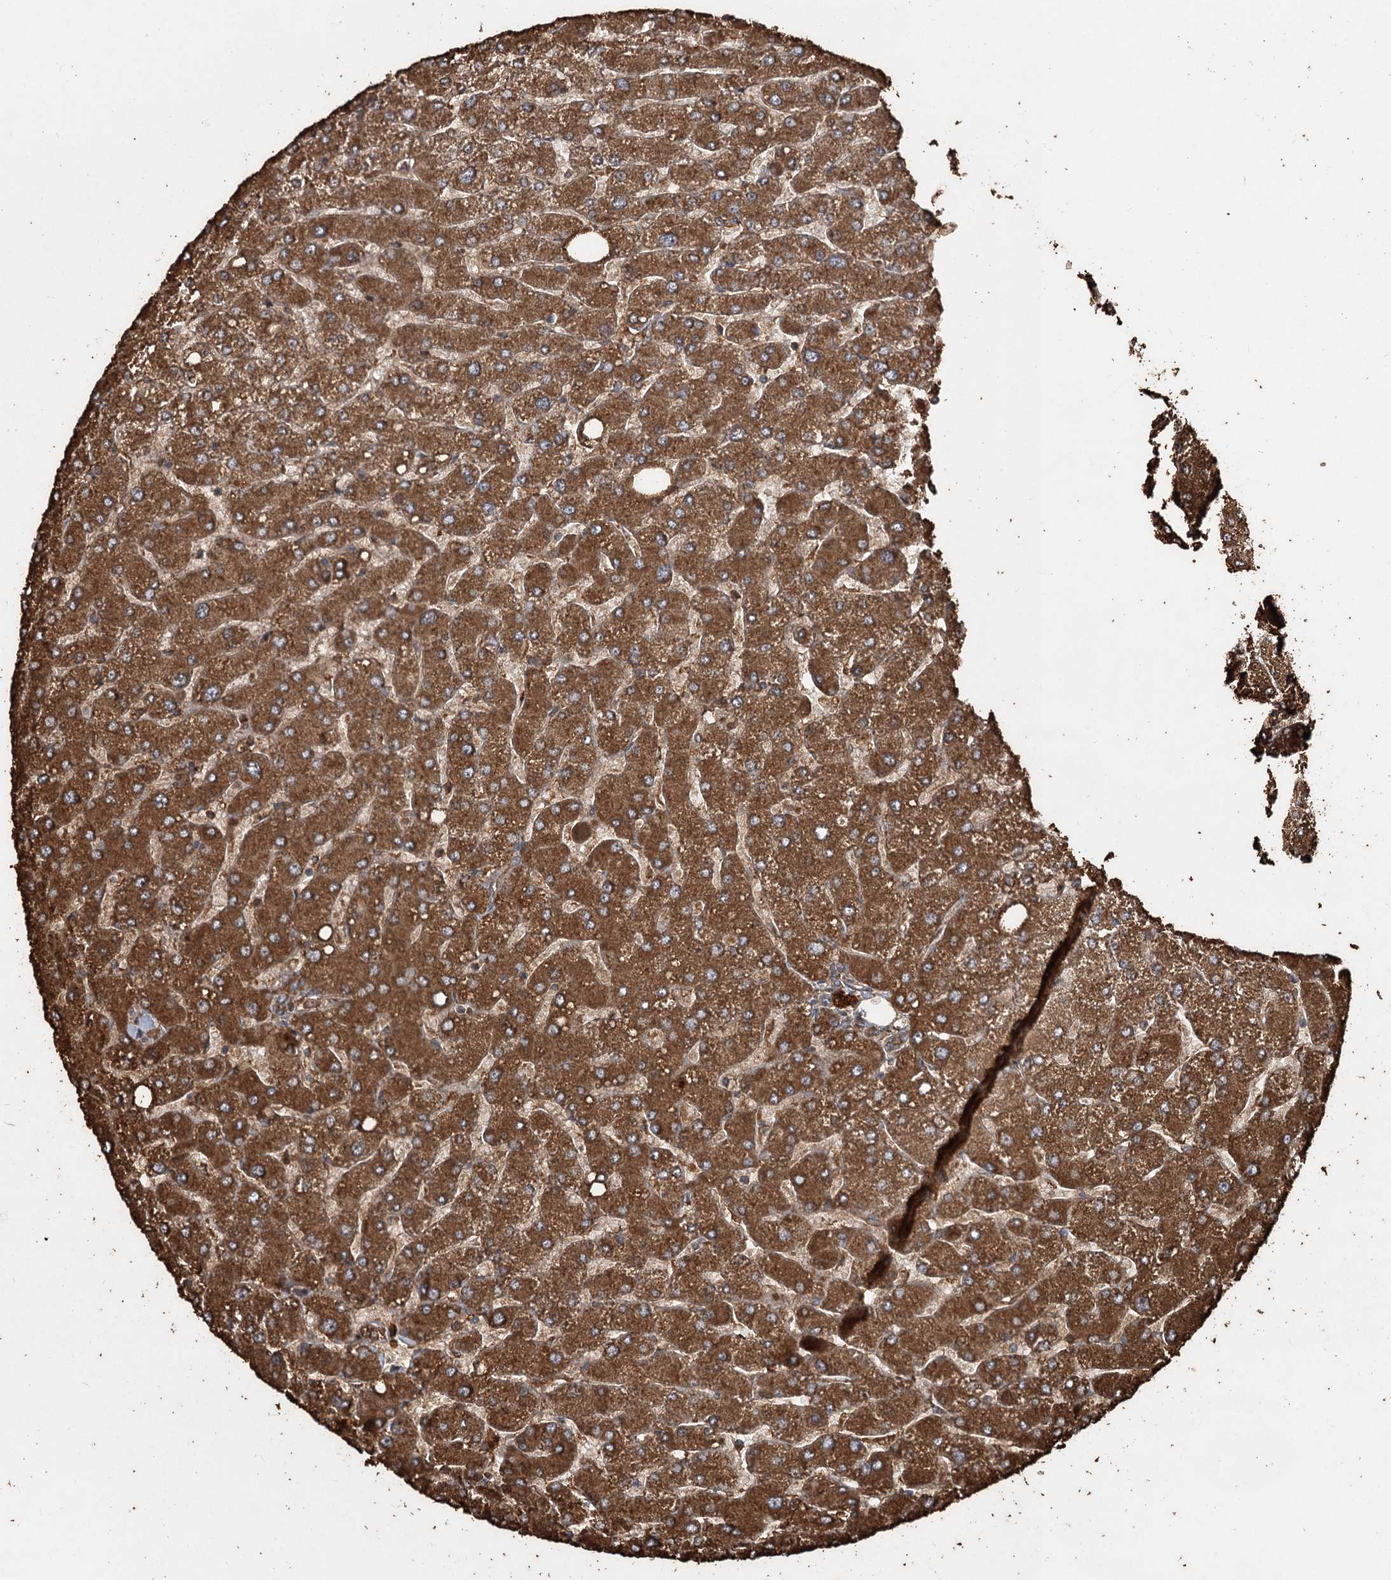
{"staining": {"intensity": "moderate", "quantity": ">75%", "location": "cytoplasmic/membranous"}, "tissue": "liver", "cell_type": "Cholangiocytes", "image_type": "normal", "snomed": [{"axis": "morphology", "description": "Normal tissue, NOS"}, {"axis": "topography", "description": "Liver"}], "caption": "IHC image of normal human liver stained for a protein (brown), which displays medium levels of moderate cytoplasmic/membranous expression in approximately >75% of cholangiocytes.", "gene": "PIK3C2A", "patient": {"sex": "male", "age": 55}}